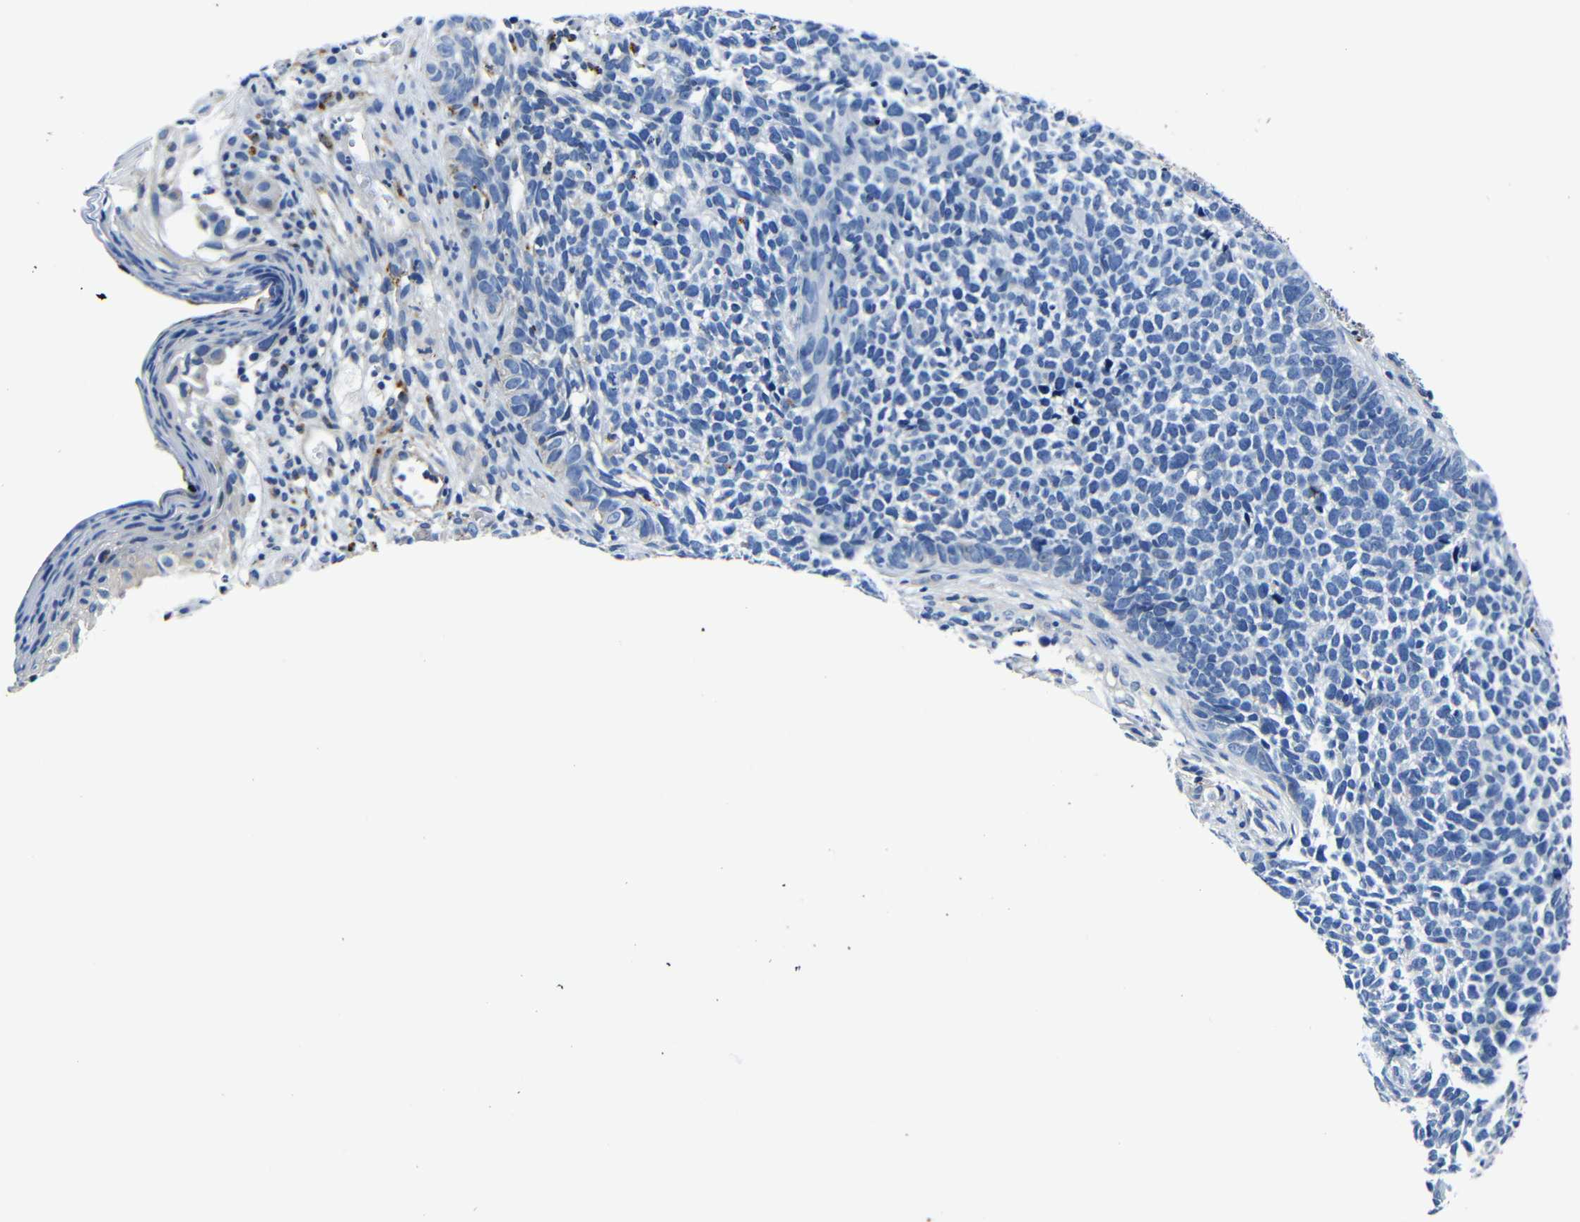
{"staining": {"intensity": "negative", "quantity": "none", "location": "none"}, "tissue": "skin cancer", "cell_type": "Tumor cells", "image_type": "cancer", "snomed": [{"axis": "morphology", "description": "Basal cell carcinoma"}, {"axis": "topography", "description": "Skin"}], "caption": "High magnification brightfield microscopy of skin basal cell carcinoma stained with DAB (brown) and counterstained with hematoxylin (blue): tumor cells show no significant expression.", "gene": "GIMAP2", "patient": {"sex": "female", "age": 84}}